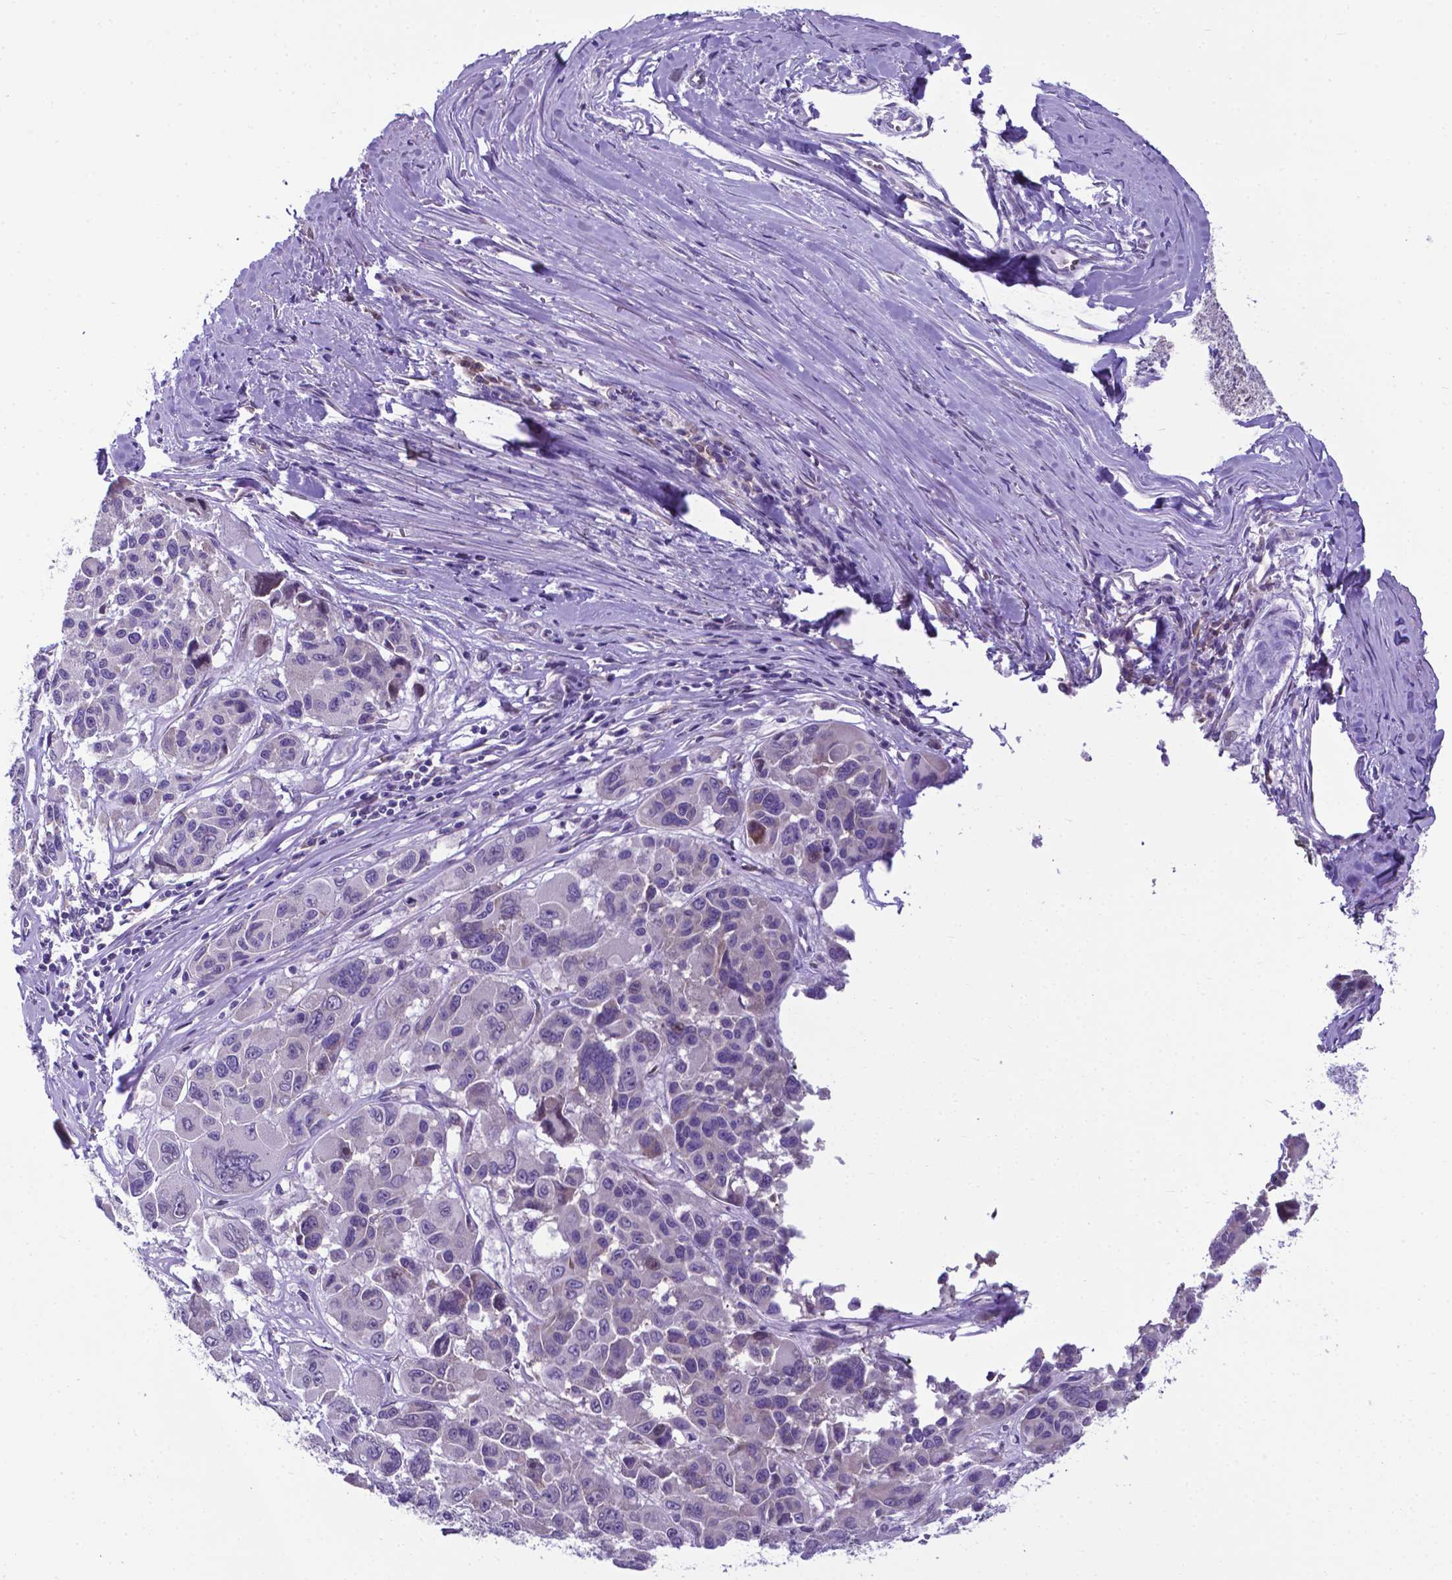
{"staining": {"intensity": "negative", "quantity": "none", "location": "none"}, "tissue": "melanoma", "cell_type": "Tumor cells", "image_type": "cancer", "snomed": [{"axis": "morphology", "description": "Malignant melanoma, NOS"}, {"axis": "topography", "description": "Skin"}], "caption": "Image shows no significant protein expression in tumor cells of malignant melanoma.", "gene": "RPL6", "patient": {"sex": "female", "age": 66}}